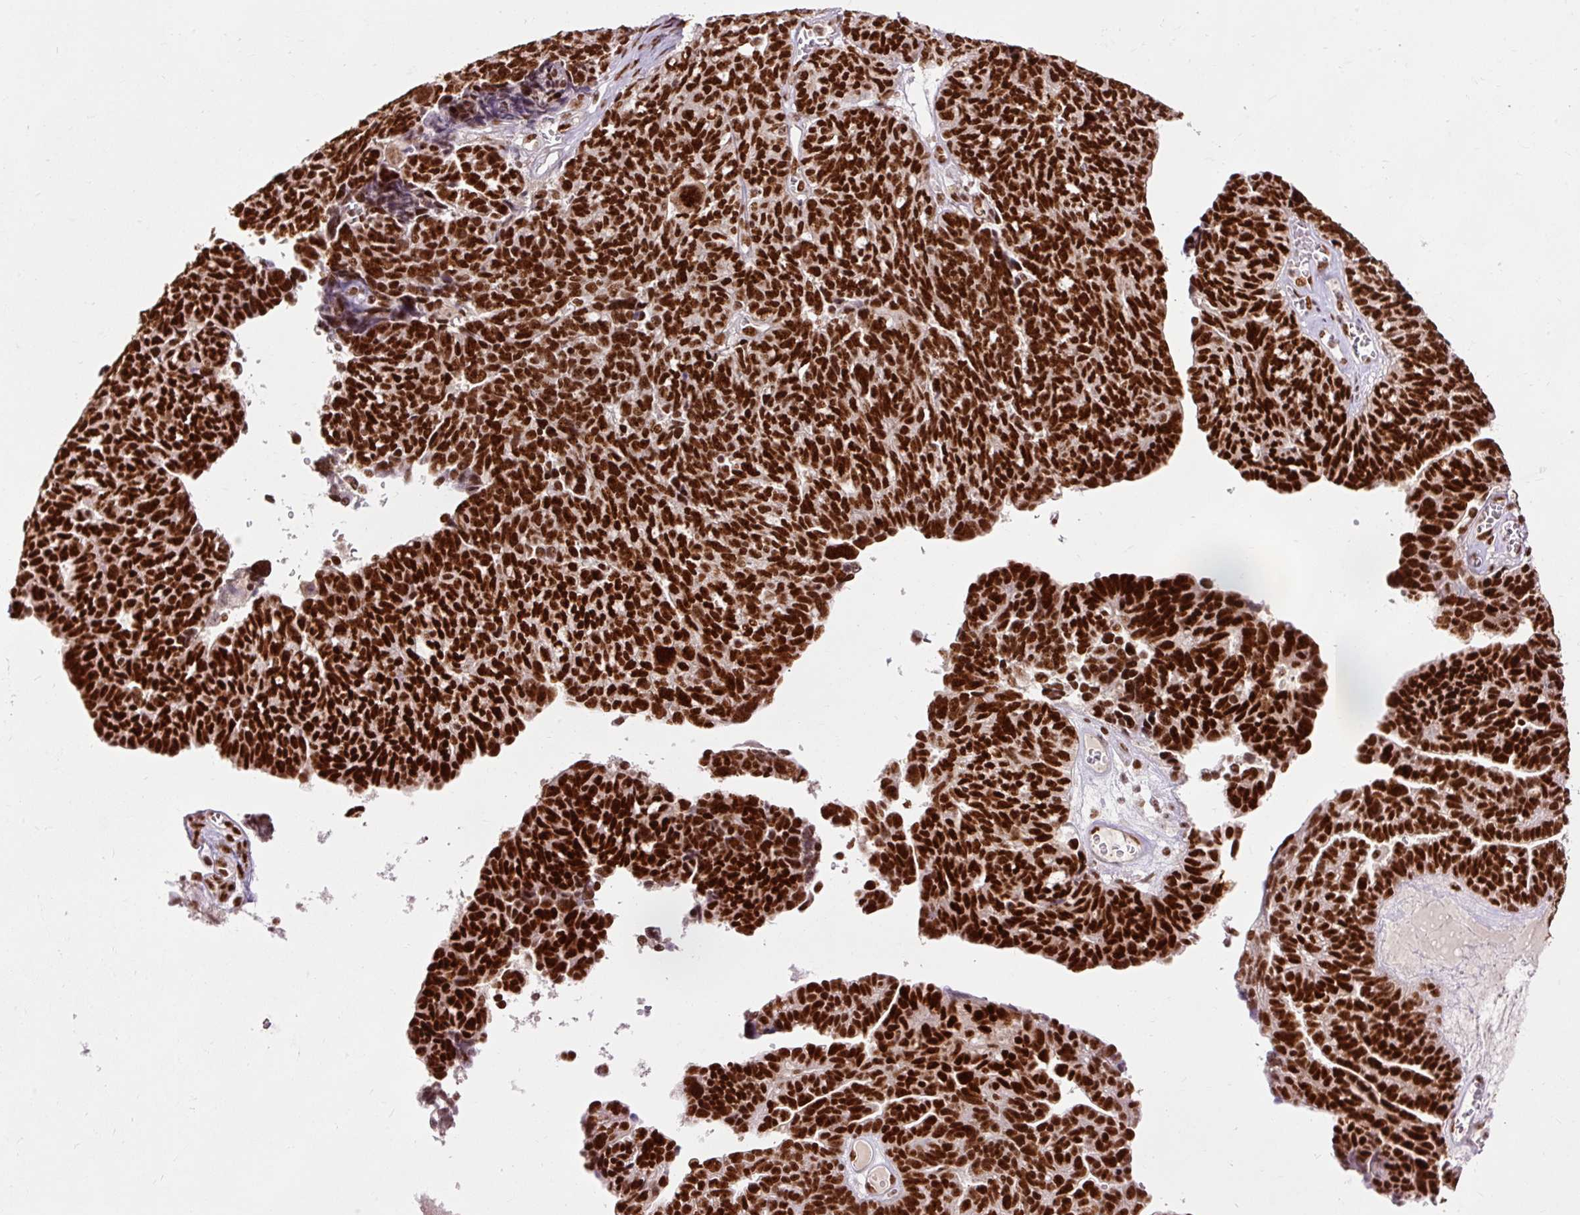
{"staining": {"intensity": "strong", "quantity": ">75%", "location": "nuclear"}, "tissue": "ovarian cancer", "cell_type": "Tumor cells", "image_type": "cancer", "snomed": [{"axis": "morphology", "description": "Cystadenocarcinoma, serous, NOS"}, {"axis": "topography", "description": "Ovary"}], "caption": "Serous cystadenocarcinoma (ovarian) tissue displays strong nuclear expression in approximately >75% of tumor cells", "gene": "ZBTB44", "patient": {"sex": "female", "age": 79}}